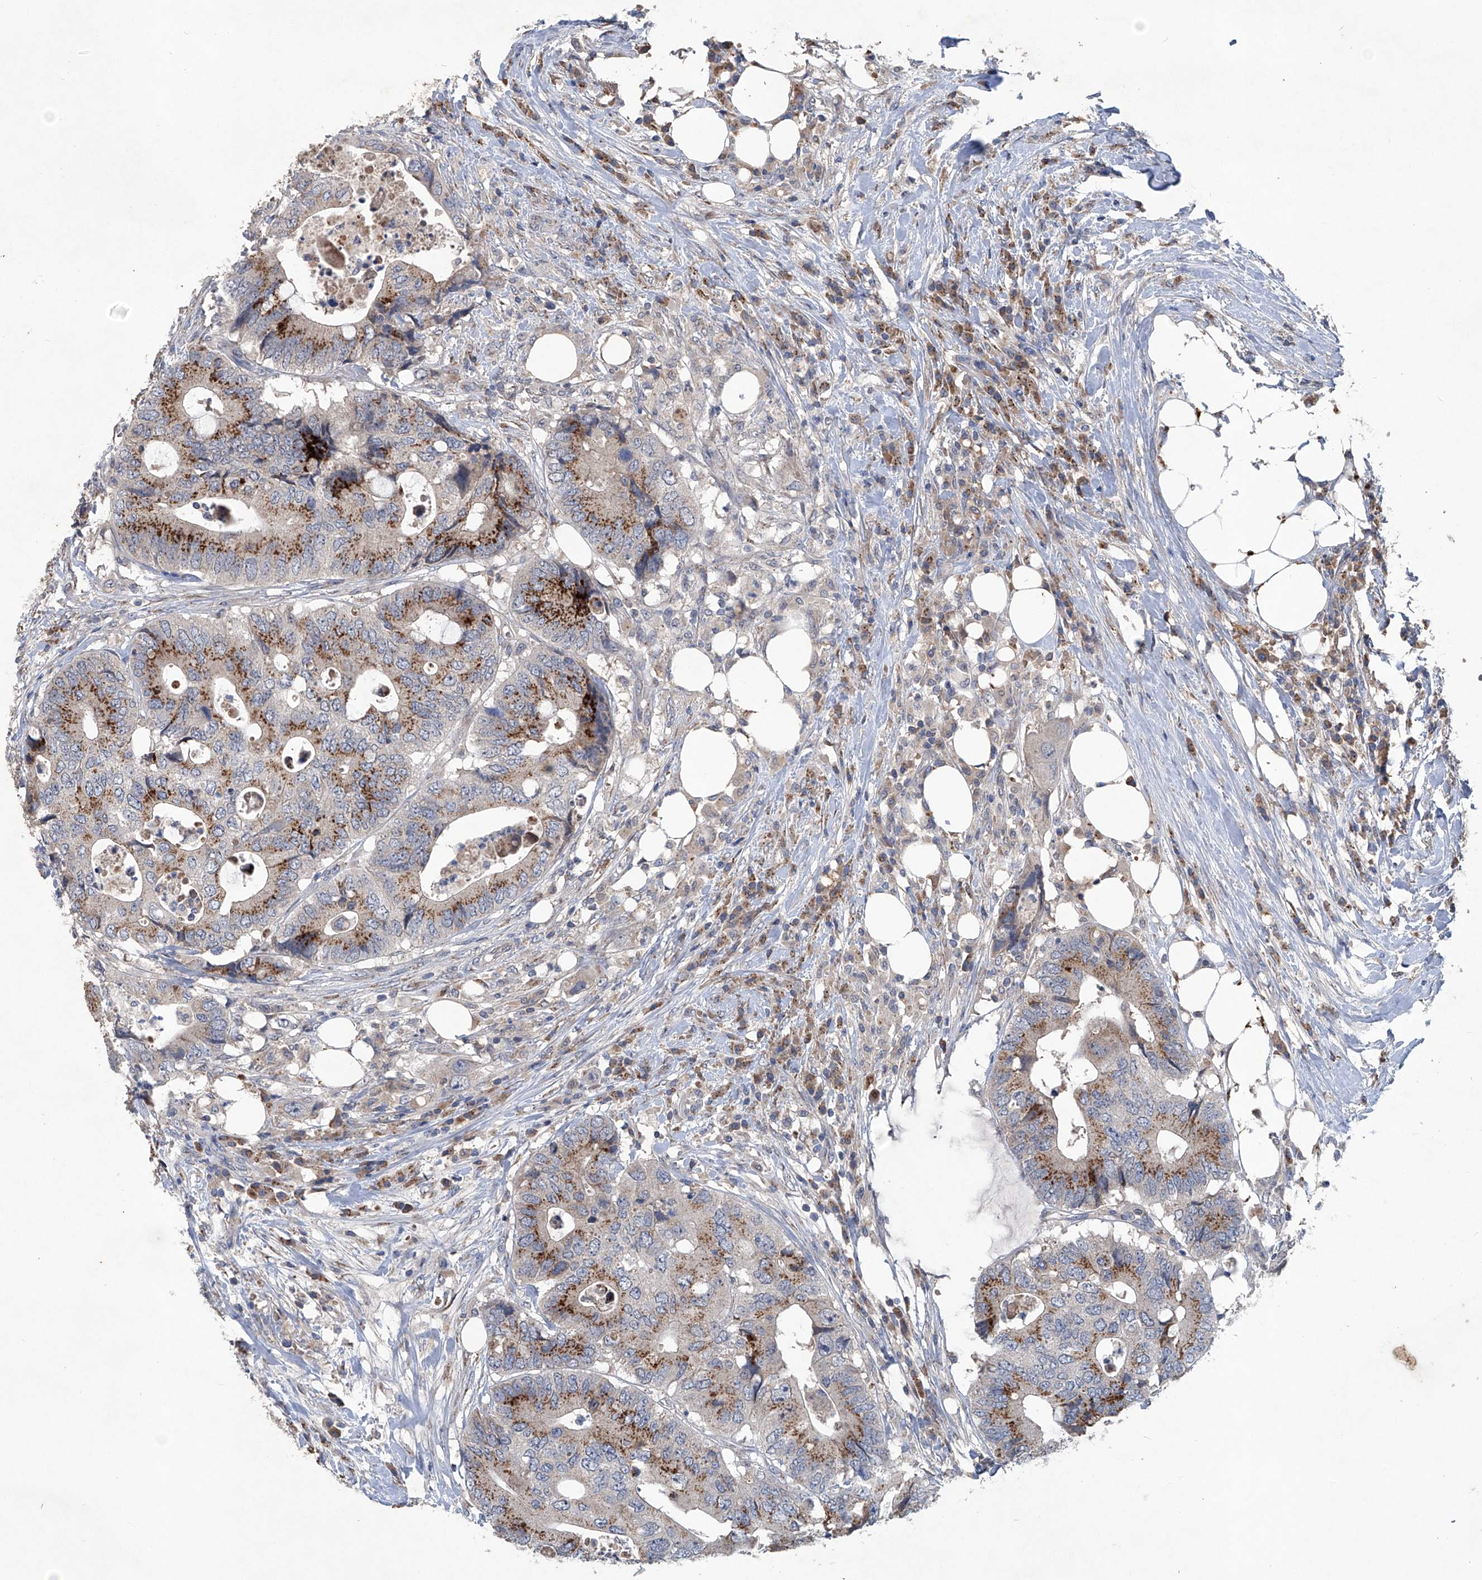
{"staining": {"intensity": "strong", "quantity": "25%-75%", "location": "cytoplasmic/membranous"}, "tissue": "colorectal cancer", "cell_type": "Tumor cells", "image_type": "cancer", "snomed": [{"axis": "morphology", "description": "Adenocarcinoma, NOS"}, {"axis": "topography", "description": "Colon"}], "caption": "Approximately 25%-75% of tumor cells in human colorectal cancer demonstrate strong cytoplasmic/membranous protein expression as visualized by brown immunohistochemical staining.", "gene": "PCSK5", "patient": {"sex": "male", "age": 71}}